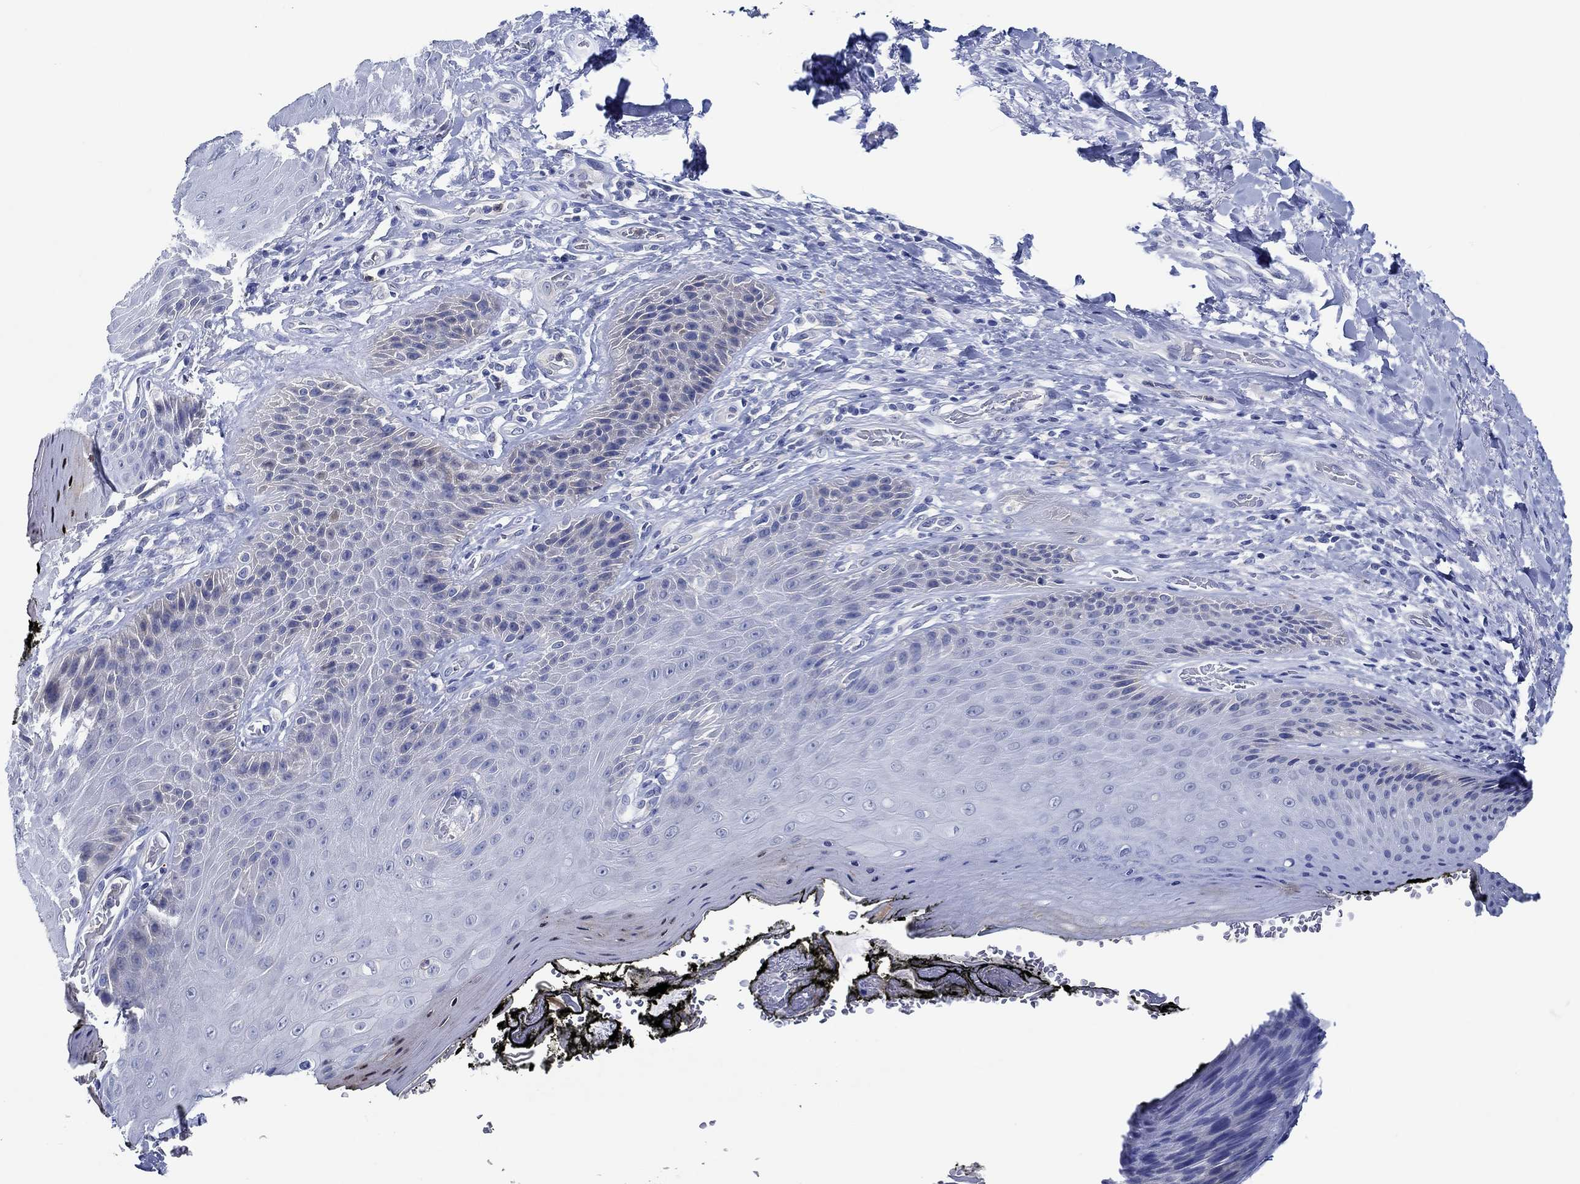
{"staining": {"intensity": "negative", "quantity": "none", "location": "none"}, "tissue": "skin", "cell_type": "Epidermal cells", "image_type": "normal", "snomed": [{"axis": "morphology", "description": "Normal tissue, NOS"}, {"axis": "topography", "description": "Anal"}, {"axis": "topography", "description": "Peripheral nerve tissue"}], "caption": "Epidermal cells show no significant protein positivity in normal skin. (DAB (3,3'-diaminobenzidine) immunohistochemistry (IHC) visualized using brightfield microscopy, high magnification).", "gene": "ZNF671", "patient": {"sex": "male", "age": 53}}